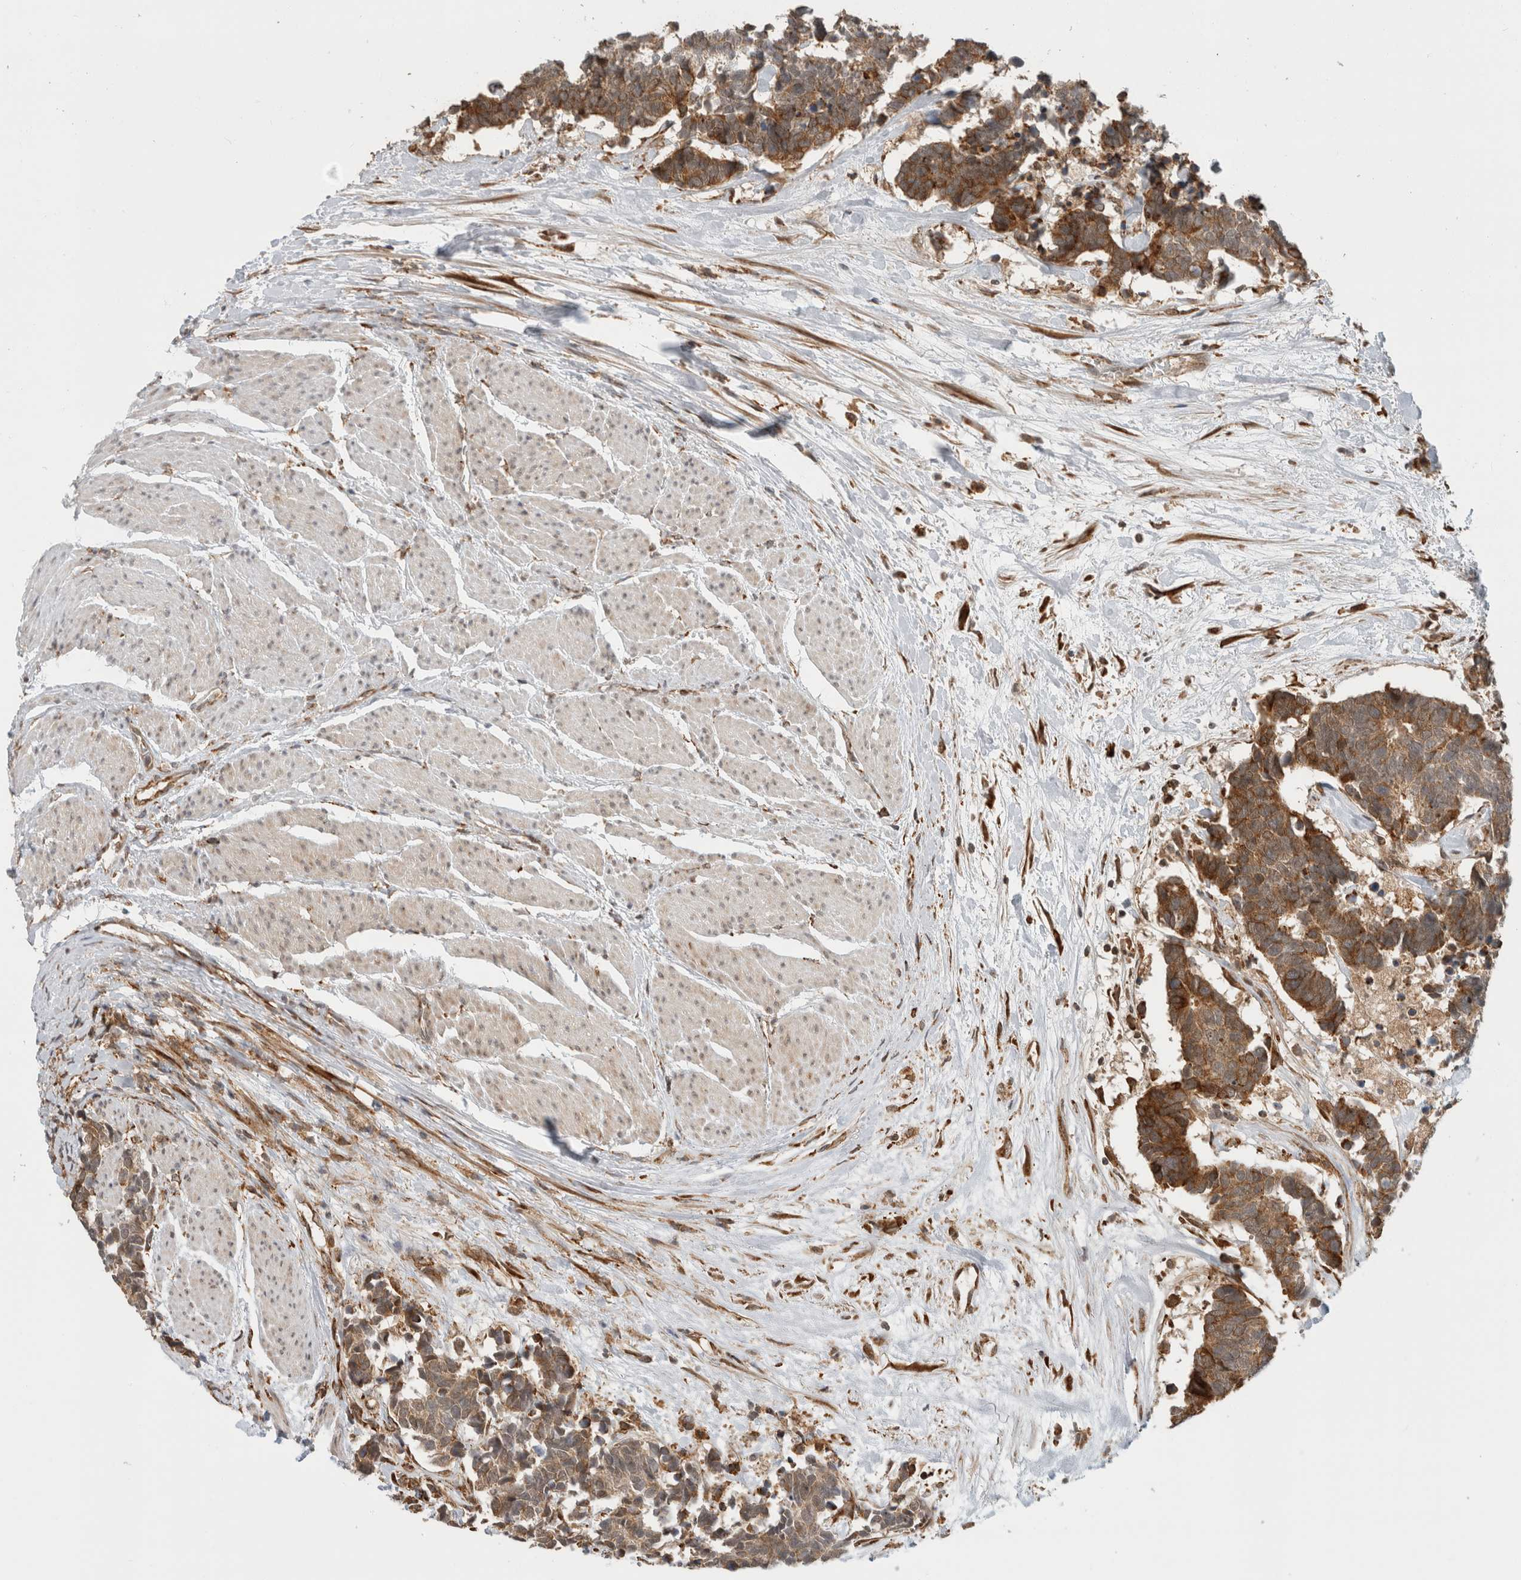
{"staining": {"intensity": "moderate", "quantity": ">75%", "location": "cytoplasmic/membranous"}, "tissue": "carcinoid", "cell_type": "Tumor cells", "image_type": "cancer", "snomed": [{"axis": "morphology", "description": "Carcinoma, NOS"}, {"axis": "morphology", "description": "Carcinoid, malignant, NOS"}, {"axis": "topography", "description": "Urinary bladder"}], "caption": "Malignant carcinoid tissue demonstrates moderate cytoplasmic/membranous expression in approximately >75% of tumor cells, visualized by immunohistochemistry. The staining is performed using DAB (3,3'-diaminobenzidine) brown chromogen to label protein expression. The nuclei are counter-stained blue using hematoxylin.", "gene": "MS4A7", "patient": {"sex": "male", "age": 57}}